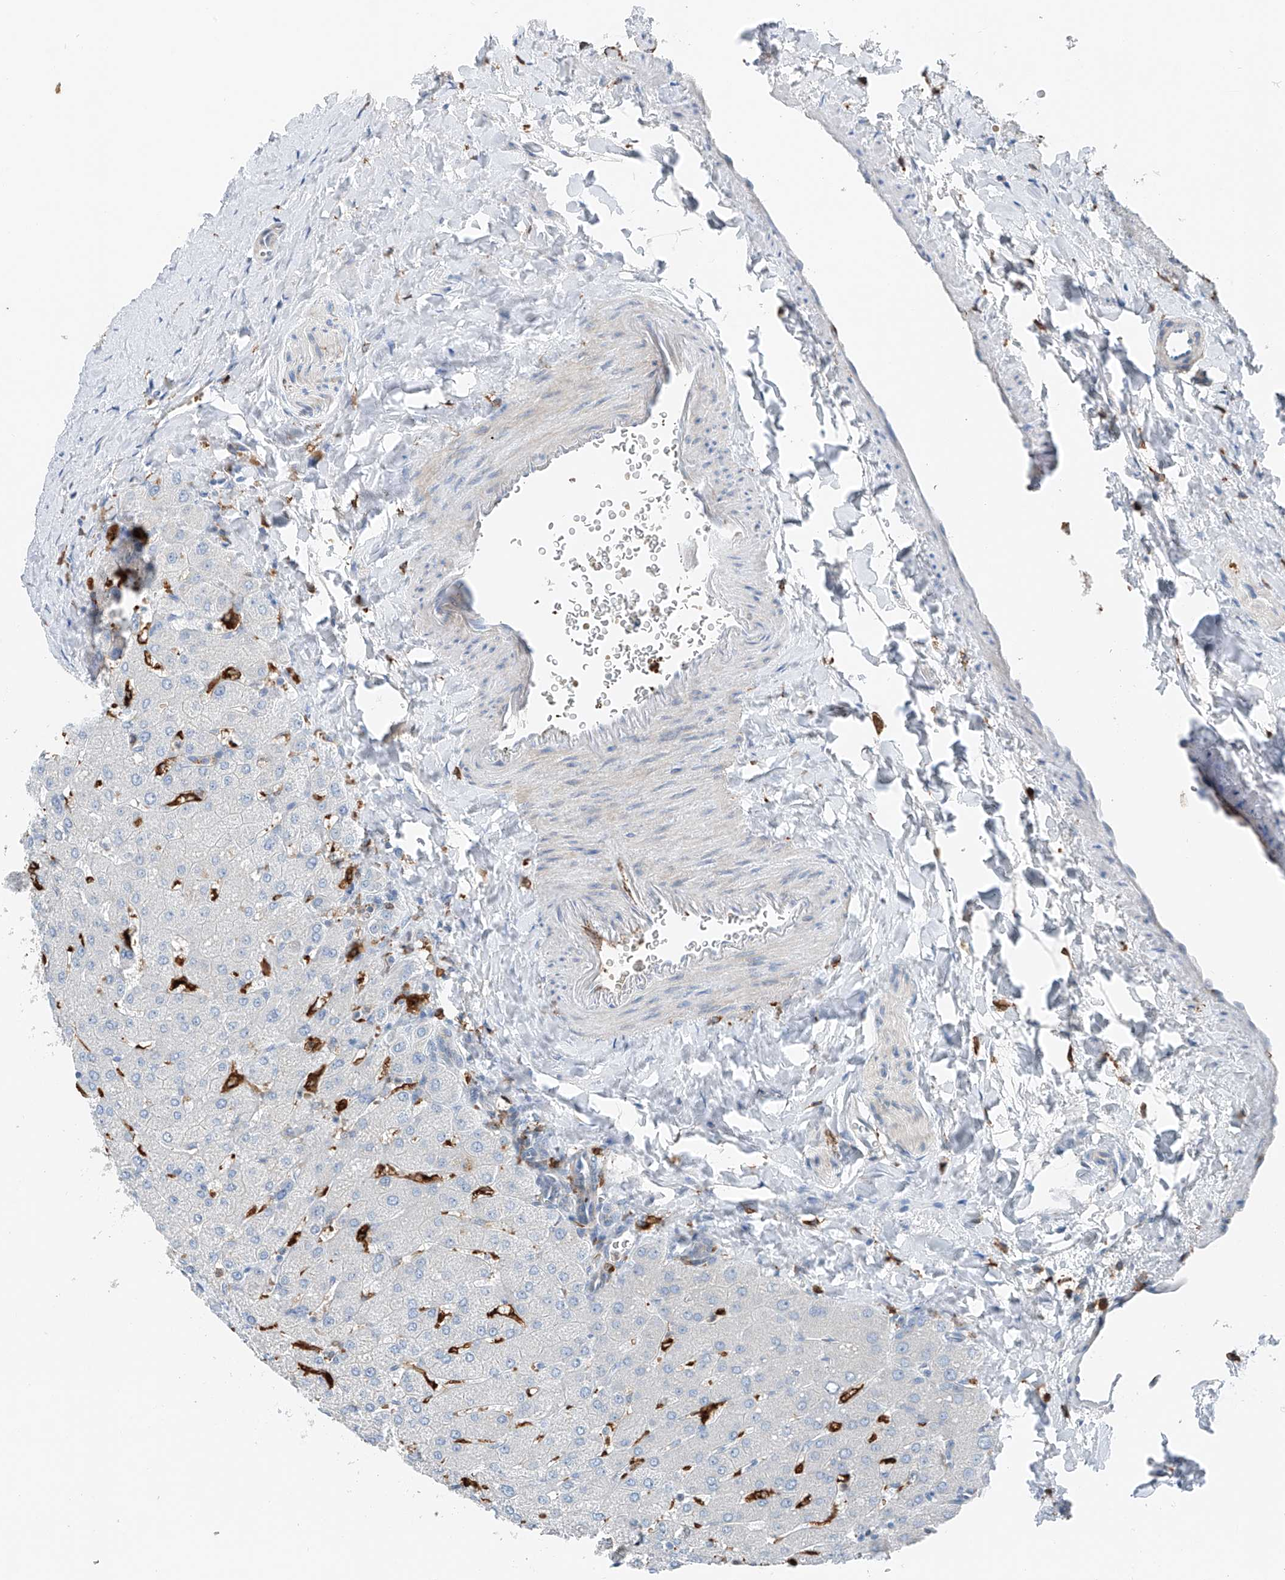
{"staining": {"intensity": "negative", "quantity": "none", "location": "none"}, "tissue": "liver", "cell_type": "Cholangiocytes", "image_type": "normal", "snomed": [{"axis": "morphology", "description": "Normal tissue, NOS"}, {"axis": "topography", "description": "Liver"}], "caption": "Immunohistochemistry (IHC) image of benign liver: liver stained with DAB (3,3'-diaminobenzidine) demonstrates no significant protein expression in cholangiocytes. (Immunohistochemistry (IHC), brightfield microscopy, high magnification).", "gene": "TBXAS1", "patient": {"sex": "male", "age": 55}}